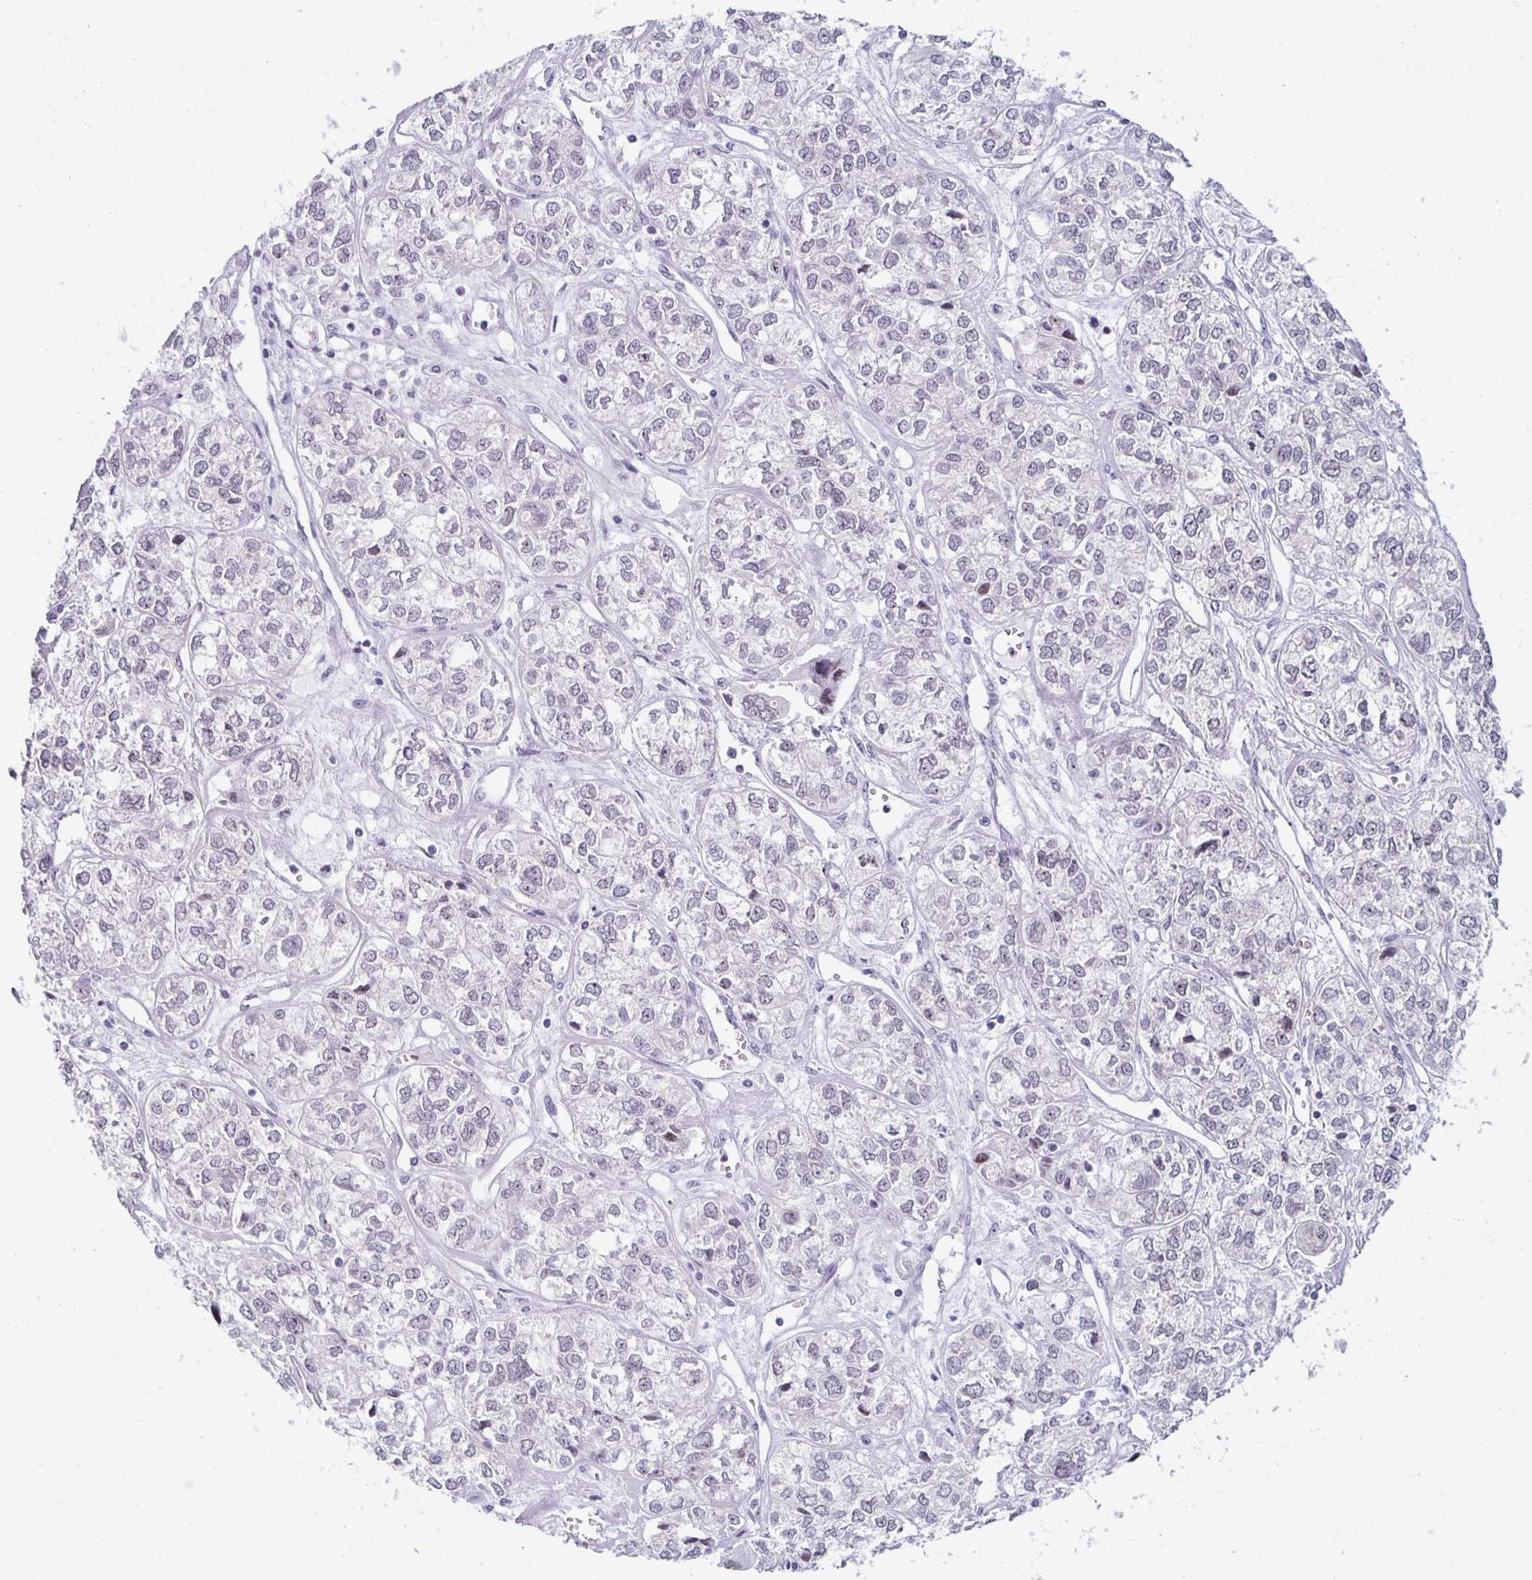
{"staining": {"intensity": "weak", "quantity": "<25%", "location": "nuclear"}, "tissue": "ovarian cancer", "cell_type": "Tumor cells", "image_type": "cancer", "snomed": [{"axis": "morphology", "description": "Carcinoma, endometroid"}, {"axis": "topography", "description": "Ovary"}], "caption": "An IHC photomicrograph of endometroid carcinoma (ovarian) is shown. There is no staining in tumor cells of endometroid carcinoma (ovarian).", "gene": "NUP85", "patient": {"sex": "female", "age": 64}}